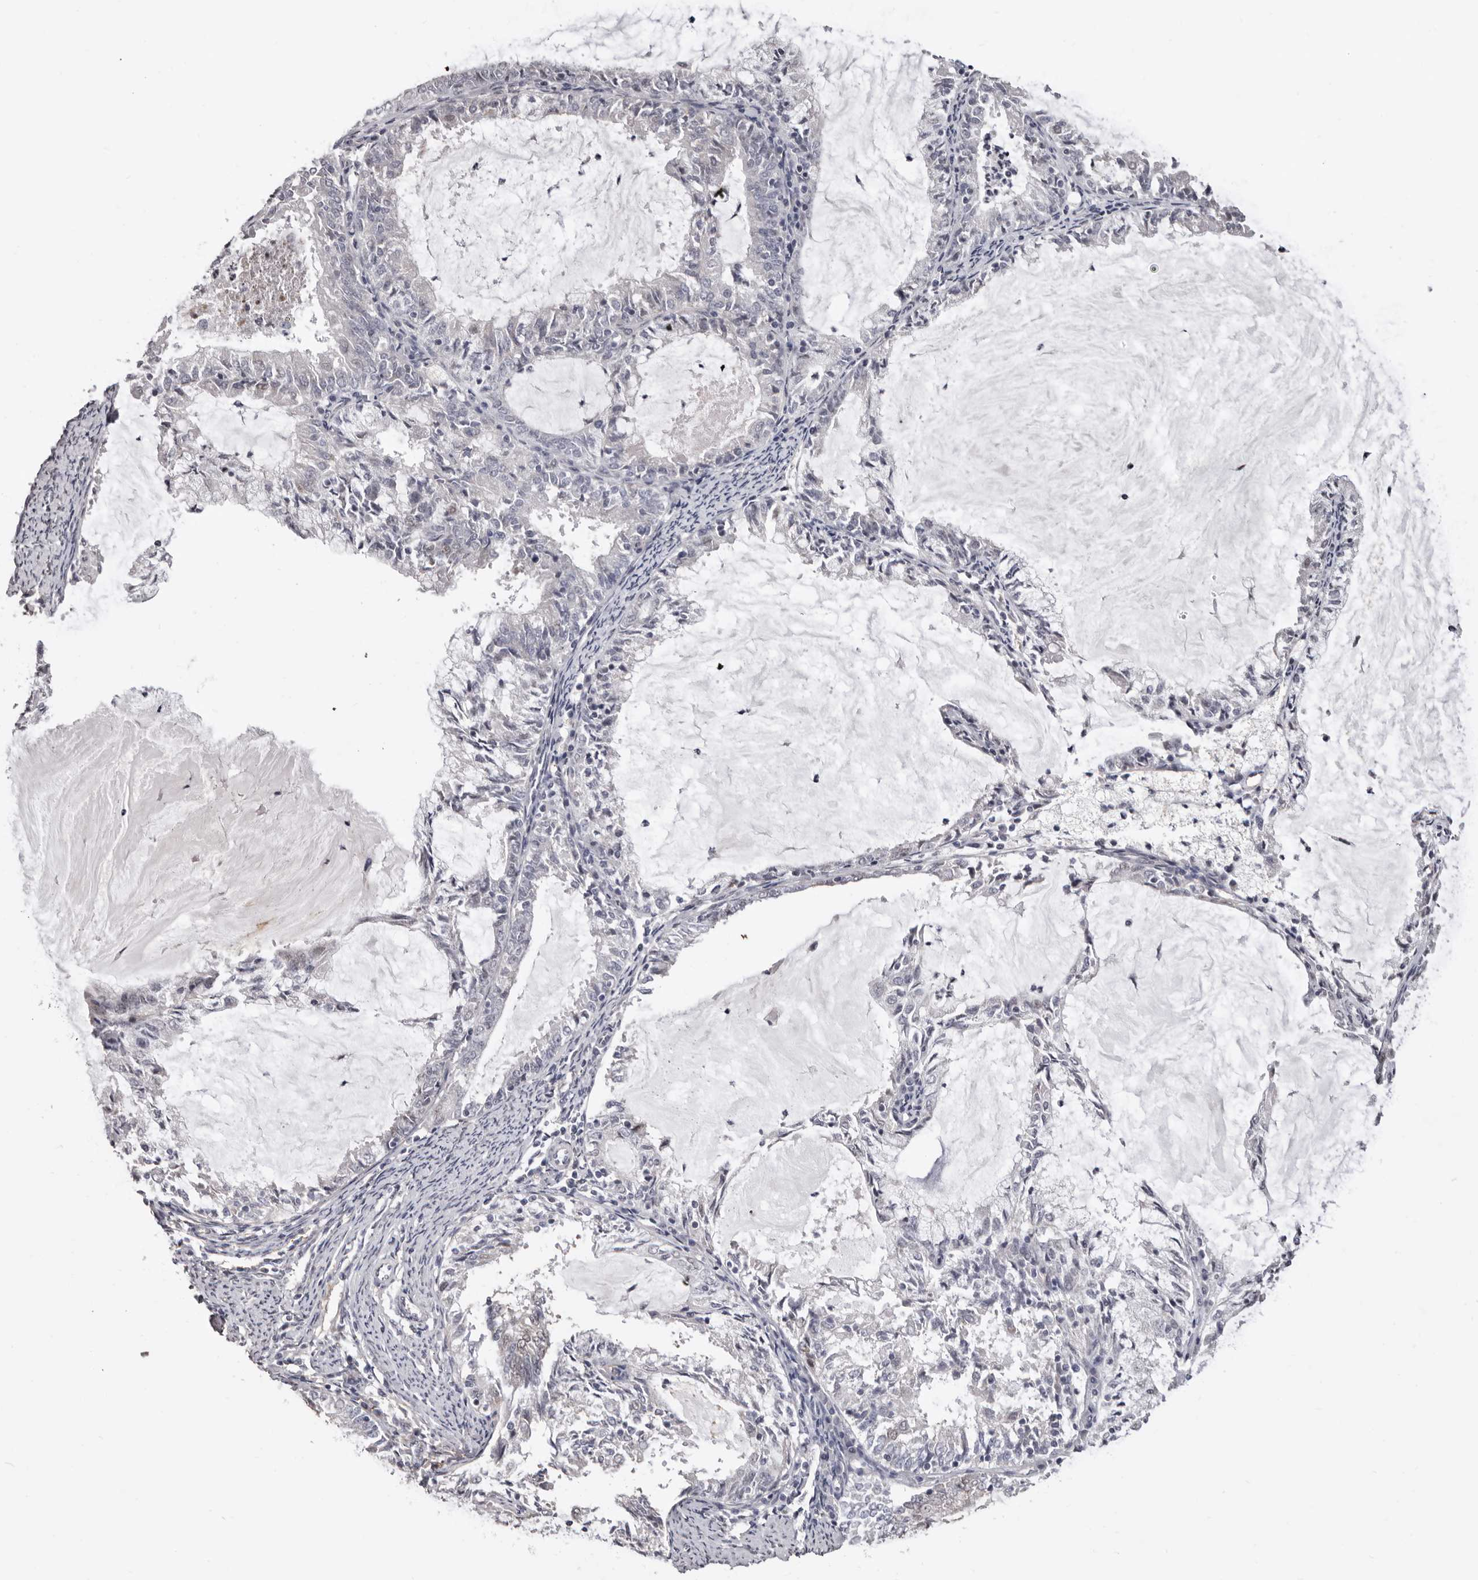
{"staining": {"intensity": "negative", "quantity": "none", "location": "none"}, "tissue": "endometrial cancer", "cell_type": "Tumor cells", "image_type": "cancer", "snomed": [{"axis": "morphology", "description": "Adenocarcinoma, NOS"}, {"axis": "topography", "description": "Endometrium"}], "caption": "A histopathology image of endometrial cancer stained for a protein demonstrates no brown staining in tumor cells. (Stains: DAB immunohistochemistry (IHC) with hematoxylin counter stain, Microscopy: brightfield microscopy at high magnification).", "gene": "KHDRBS2", "patient": {"sex": "female", "age": 57}}